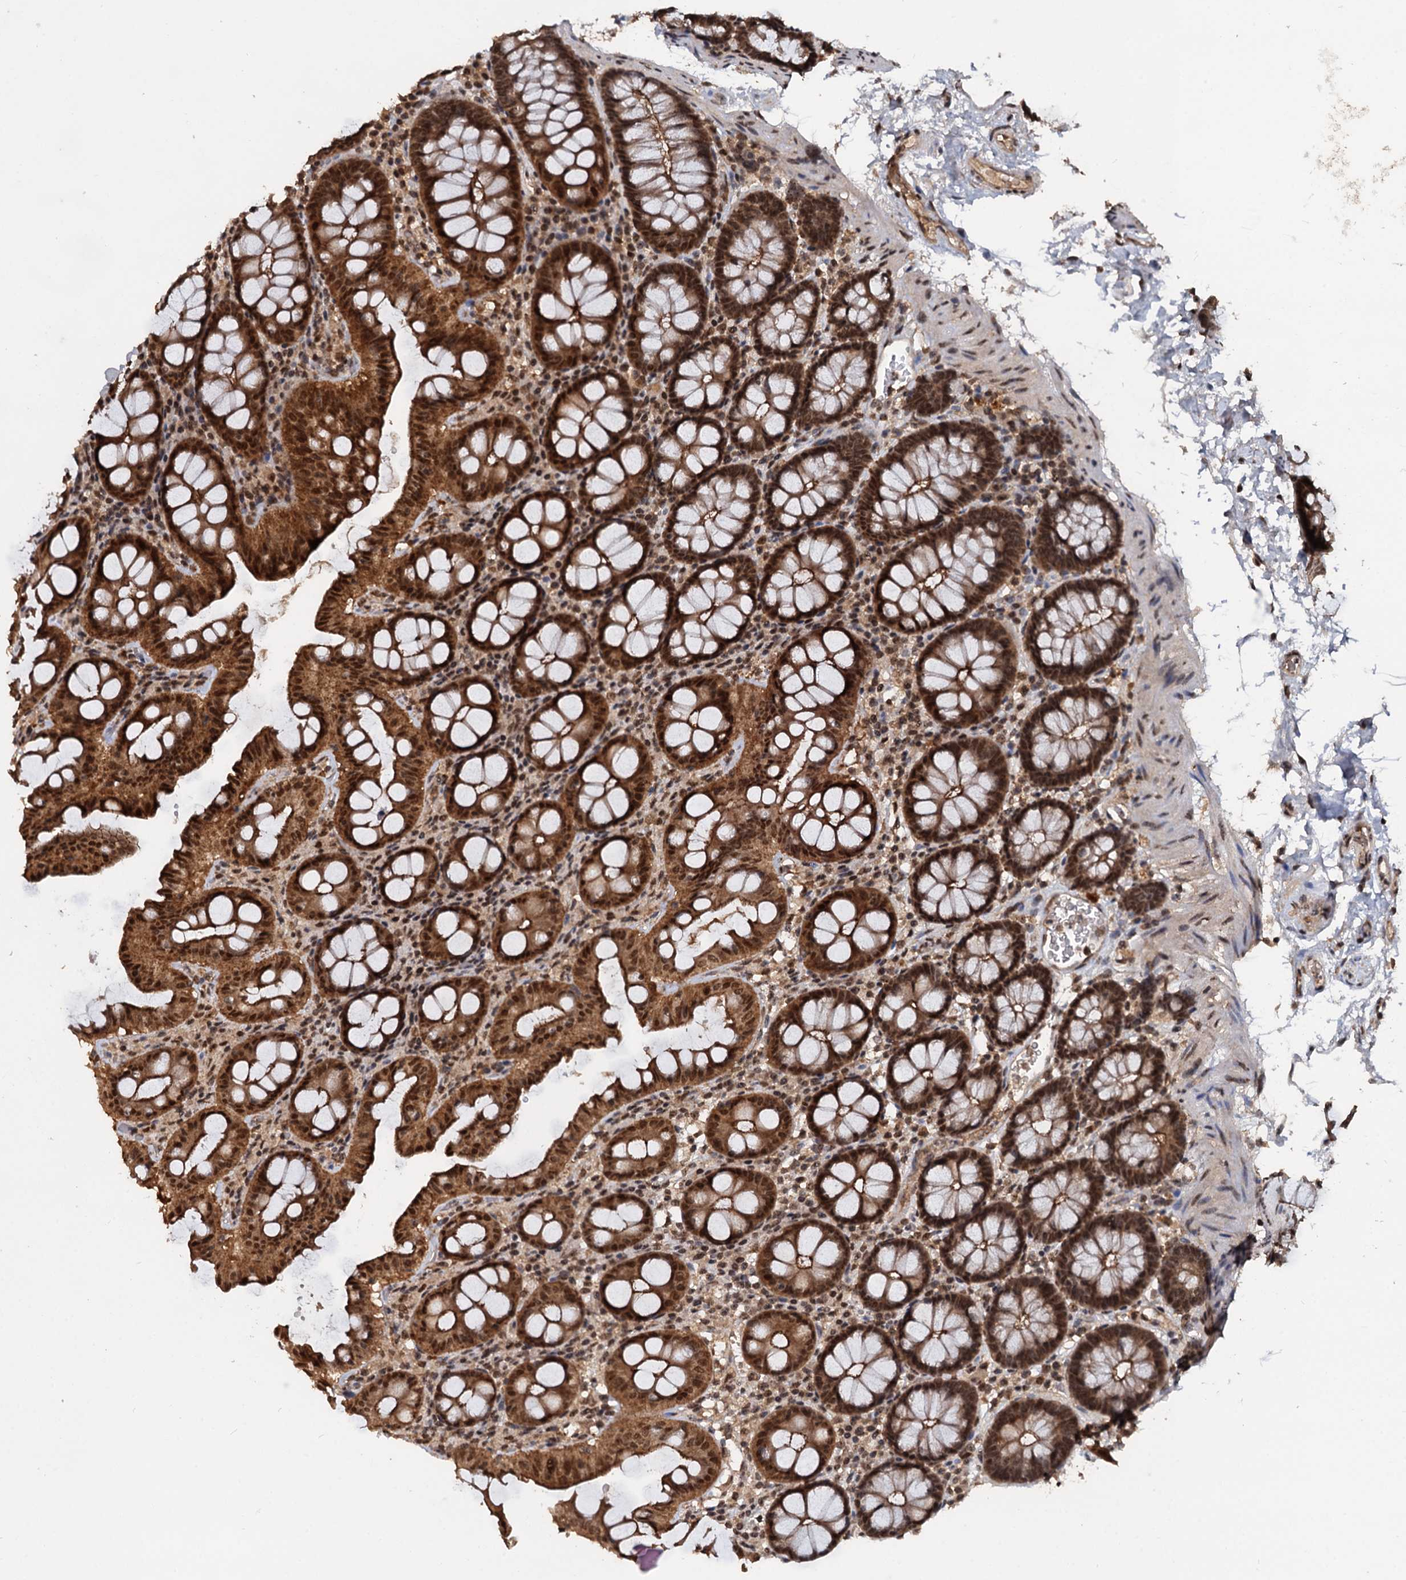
{"staining": {"intensity": "moderate", "quantity": ">75%", "location": "cytoplasmic/membranous,nuclear"}, "tissue": "colon", "cell_type": "Endothelial cells", "image_type": "normal", "snomed": [{"axis": "morphology", "description": "Normal tissue, NOS"}, {"axis": "topography", "description": "Colon"}], "caption": "IHC histopathology image of normal colon: colon stained using IHC demonstrates medium levels of moderate protein expression localized specifically in the cytoplasmic/membranous,nuclear of endothelial cells, appearing as a cytoplasmic/membranous,nuclear brown color.", "gene": "FAM216B", "patient": {"sex": "male", "age": 75}}